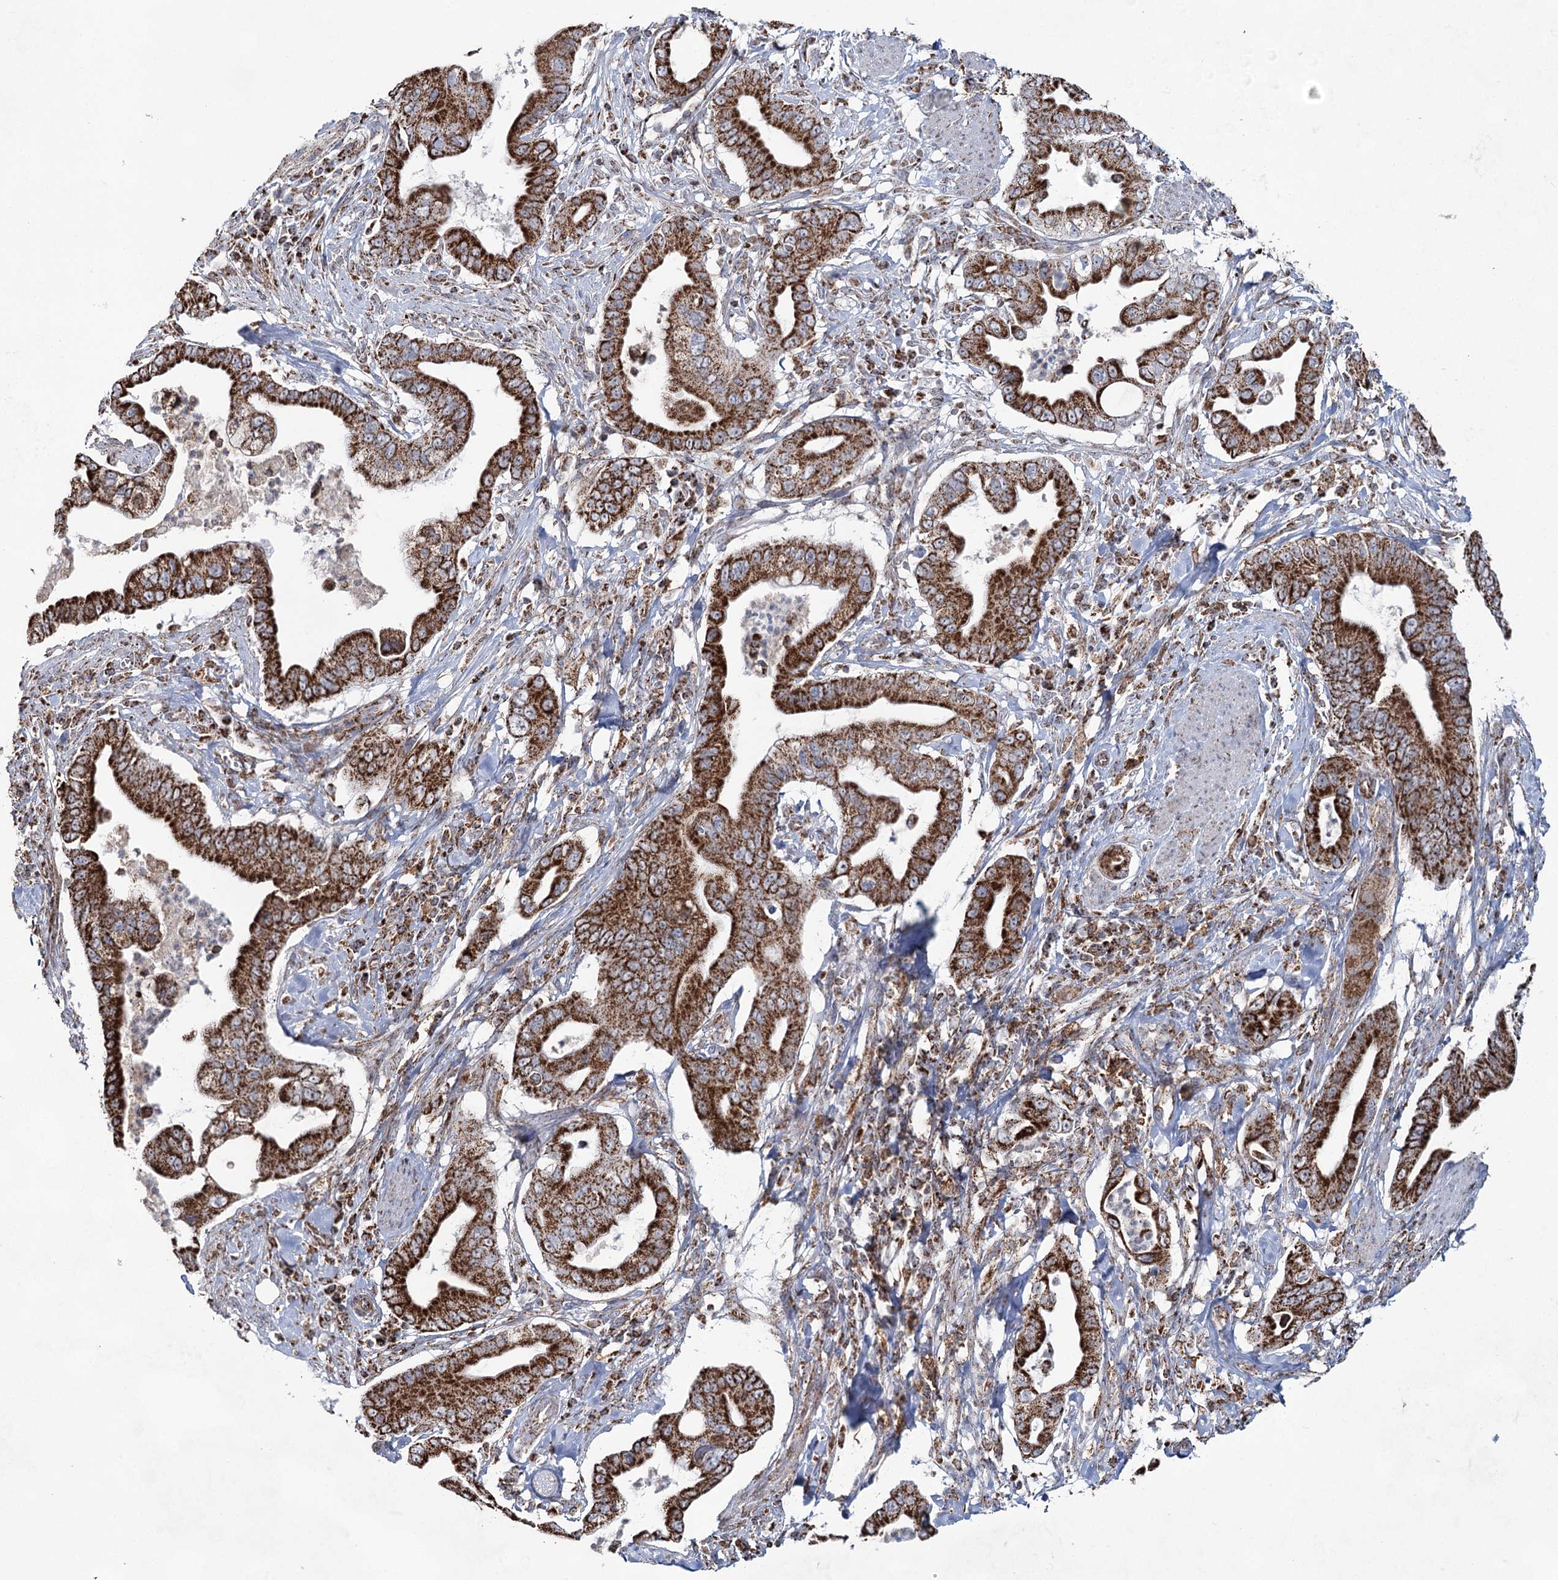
{"staining": {"intensity": "strong", "quantity": ">75%", "location": "cytoplasmic/membranous"}, "tissue": "pancreatic cancer", "cell_type": "Tumor cells", "image_type": "cancer", "snomed": [{"axis": "morphology", "description": "Adenocarcinoma, NOS"}, {"axis": "topography", "description": "Pancreas"}], "caption": "DAB (3,3'-diaminobenzidine) immunohistochemical staining of pancreatic adenocarcinoma displays strong cytoplasmic/membranous protein positivity in approximately >75% of tumor cells.", "gene": "CWF19L1", "patient": {"sex": "male", "age": 78}}